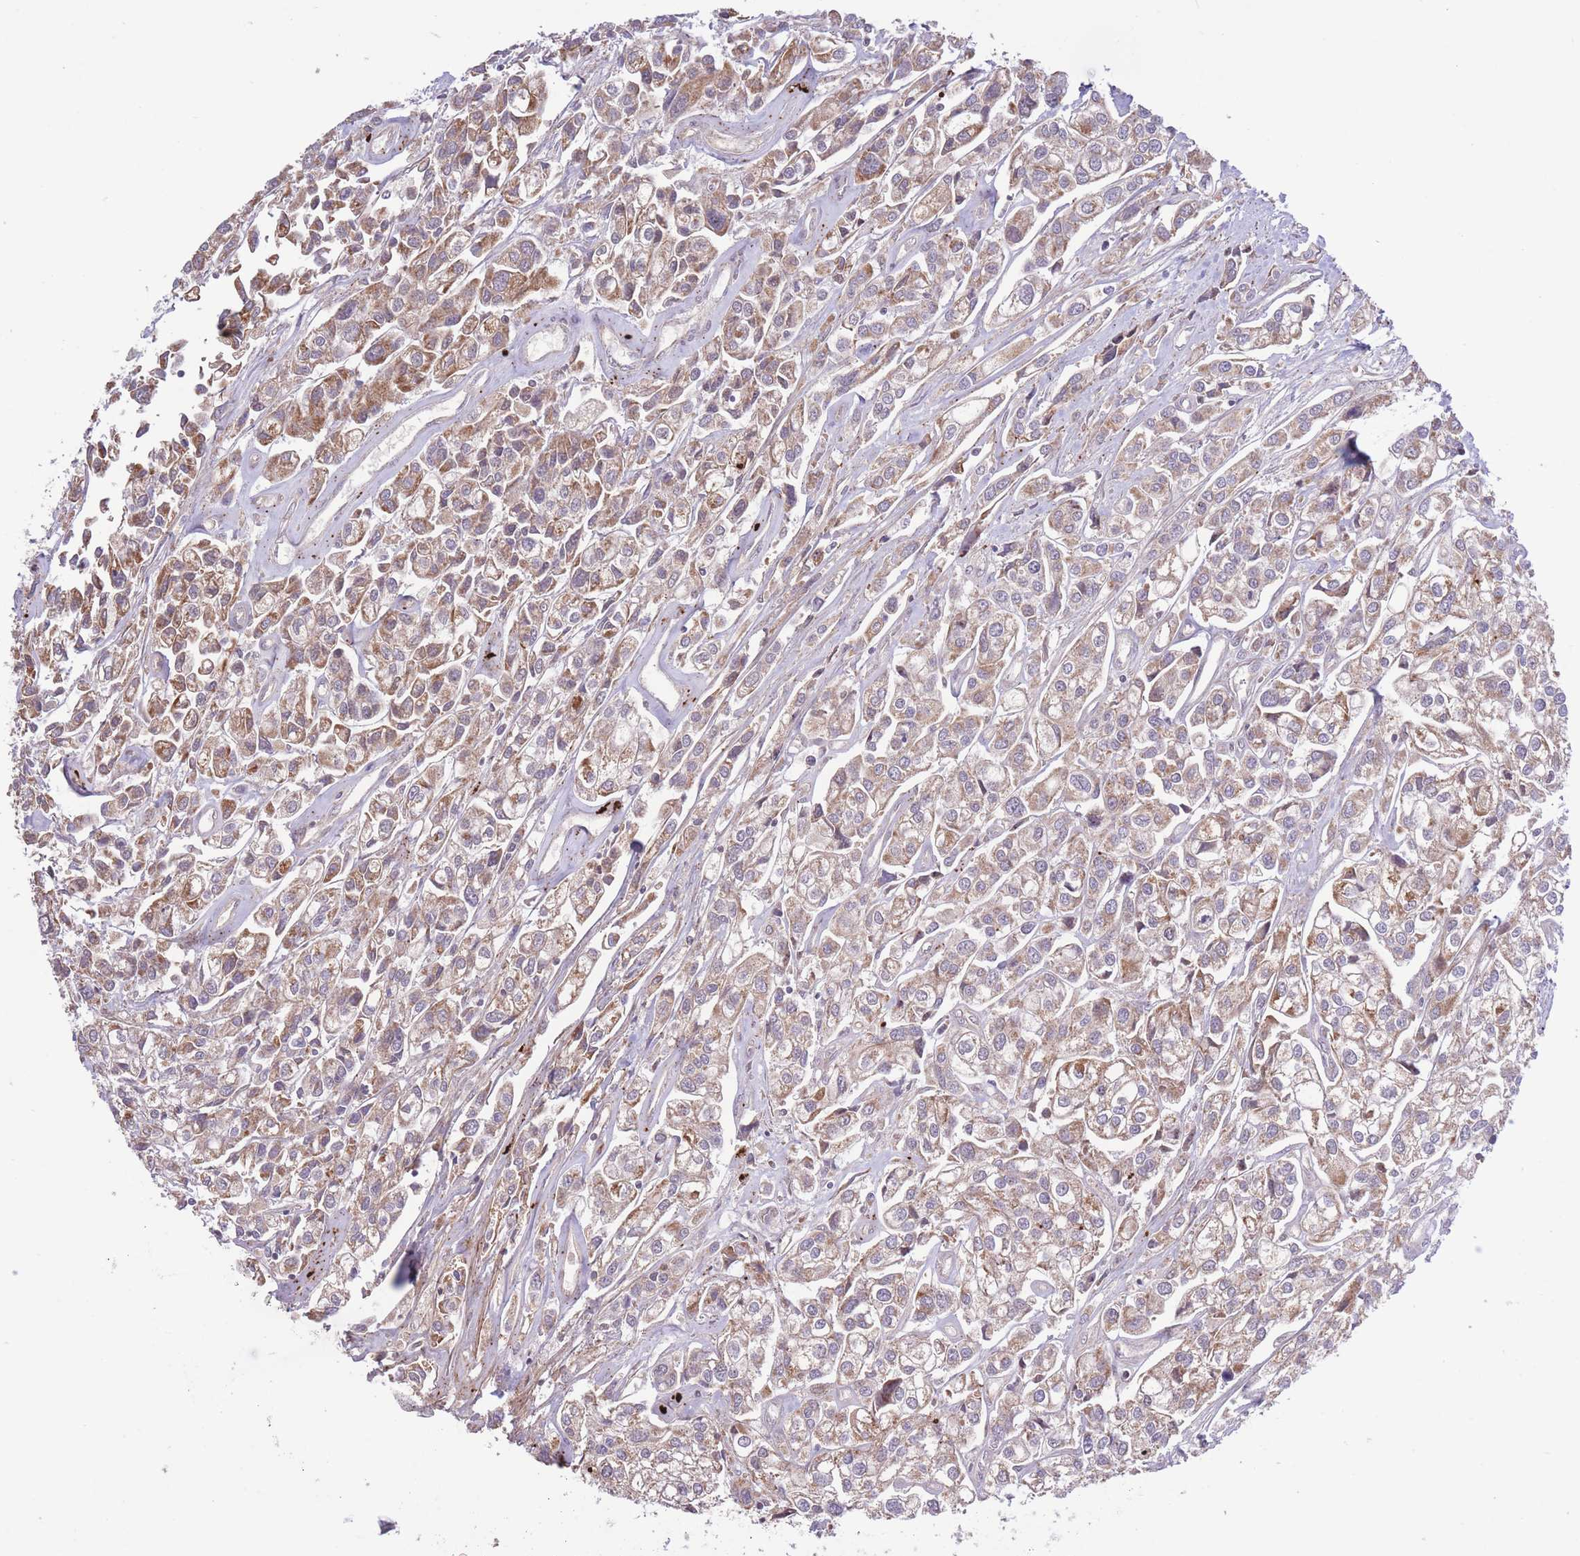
{"staining": {"intensity": "moderate", "quantity": ">75%", "location": "cytoplasmic/membranous"}, "tissue": "urothelial cancer", "cell_type": "Tumor cells", "image_type": "cancer", "snomed": [{"axis": "morphology", "description": "Urothelial carcinoma, High grade"}, {"axis": "topography", "description": "Urinary bladder"}], "caption": "High-grade urothelial carcinoma was stained to show a protein in brown. There is medium levels of moderate cytoplasmic/membranous staining in about >75% of tumor cells. (DAB IHC, brown staining for protein, blue staining for nuclei).", "gene": "ATP13A2", "patient": {"sex": "male", "age": 67}}